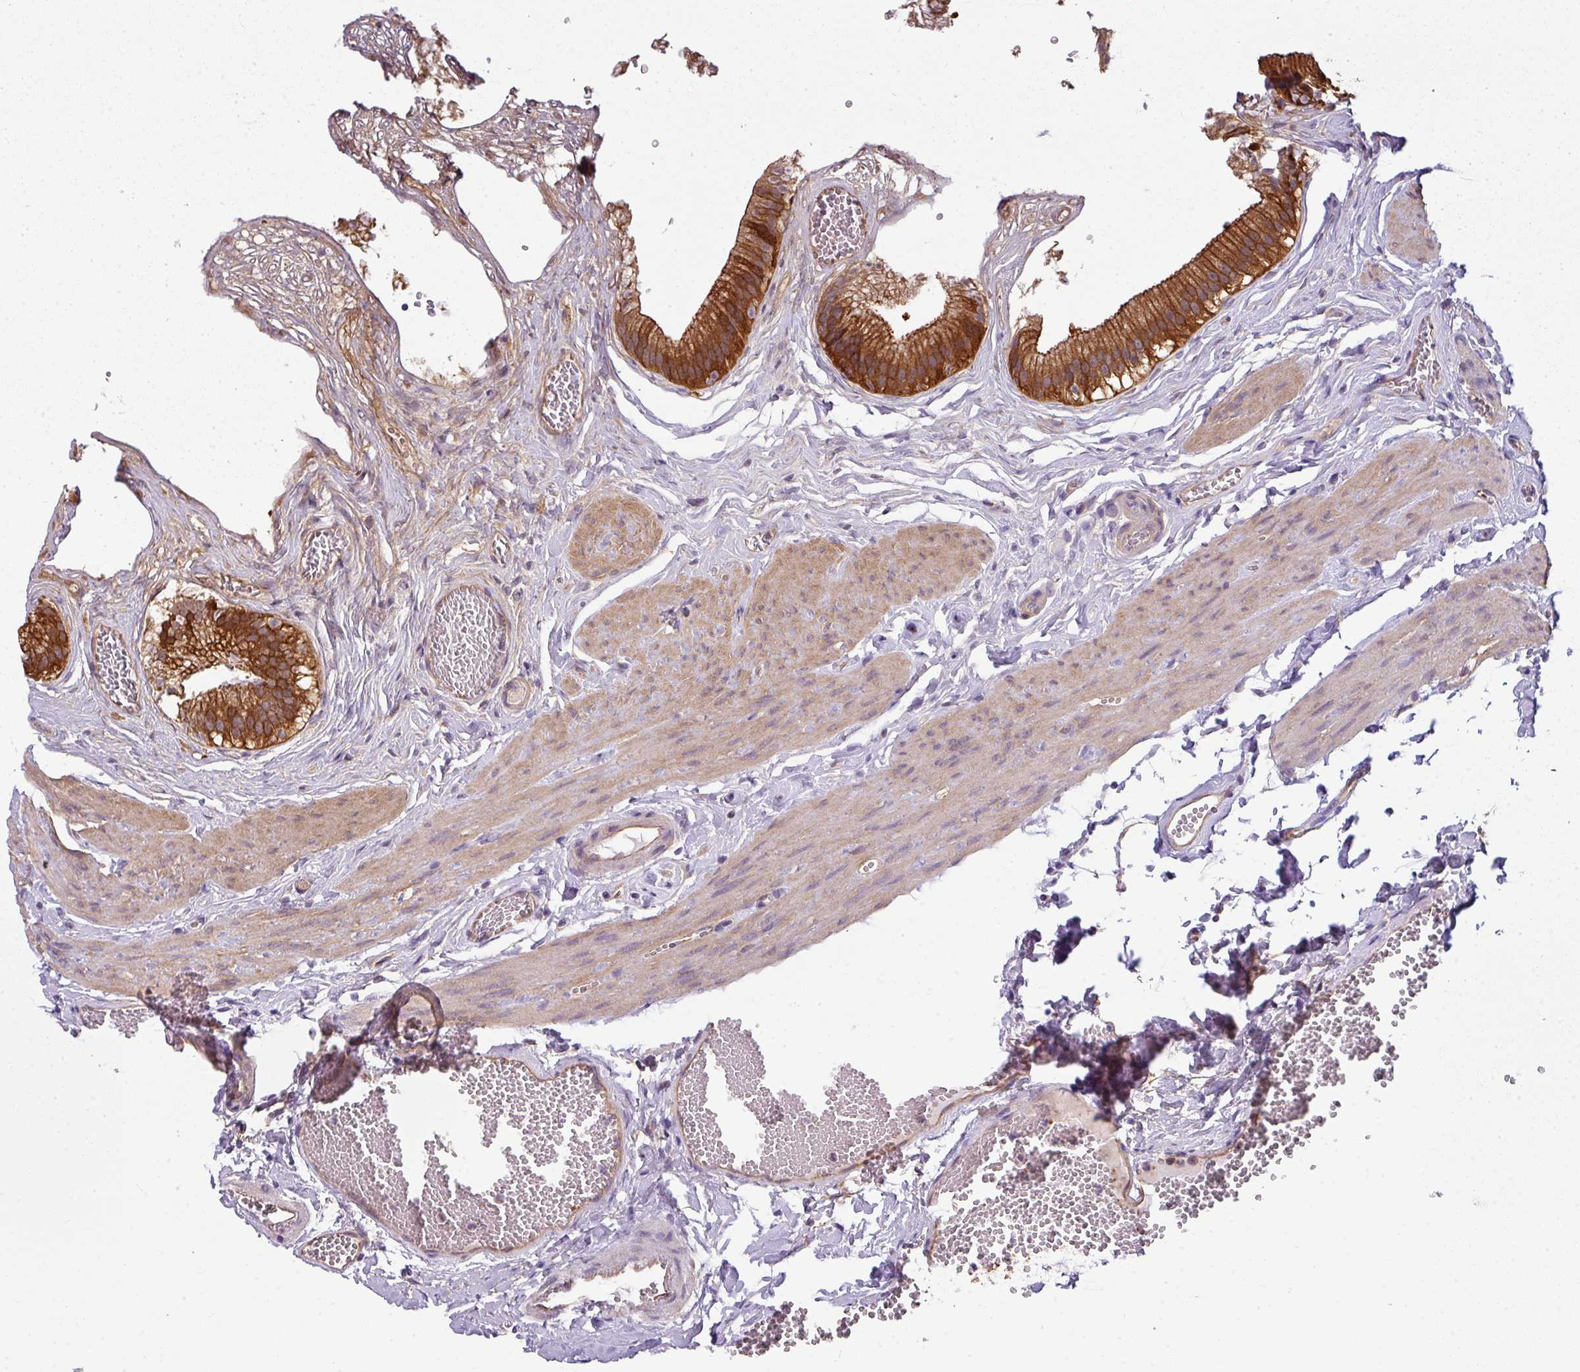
{"staining": {"intensity": "strong", "quantity": ">75%", "location": "cytoplasmic/membranous"}, "tissue": "gallbladder", "cell_type": "Glandular cells", "image_type": "normal", "snomed": [{"axis": "morphology", "description": "Normal tissue, NOS"}, {"axis": "topography", "description": "Gallbladder"}], "caption": "Protein staining of unremarkable gallbladder exhibits strong cytoplasmic/membranous staining in about >75% of glandular cells.", "gene": "PALS2", "patient": {"sex": "female", "age": 54}}